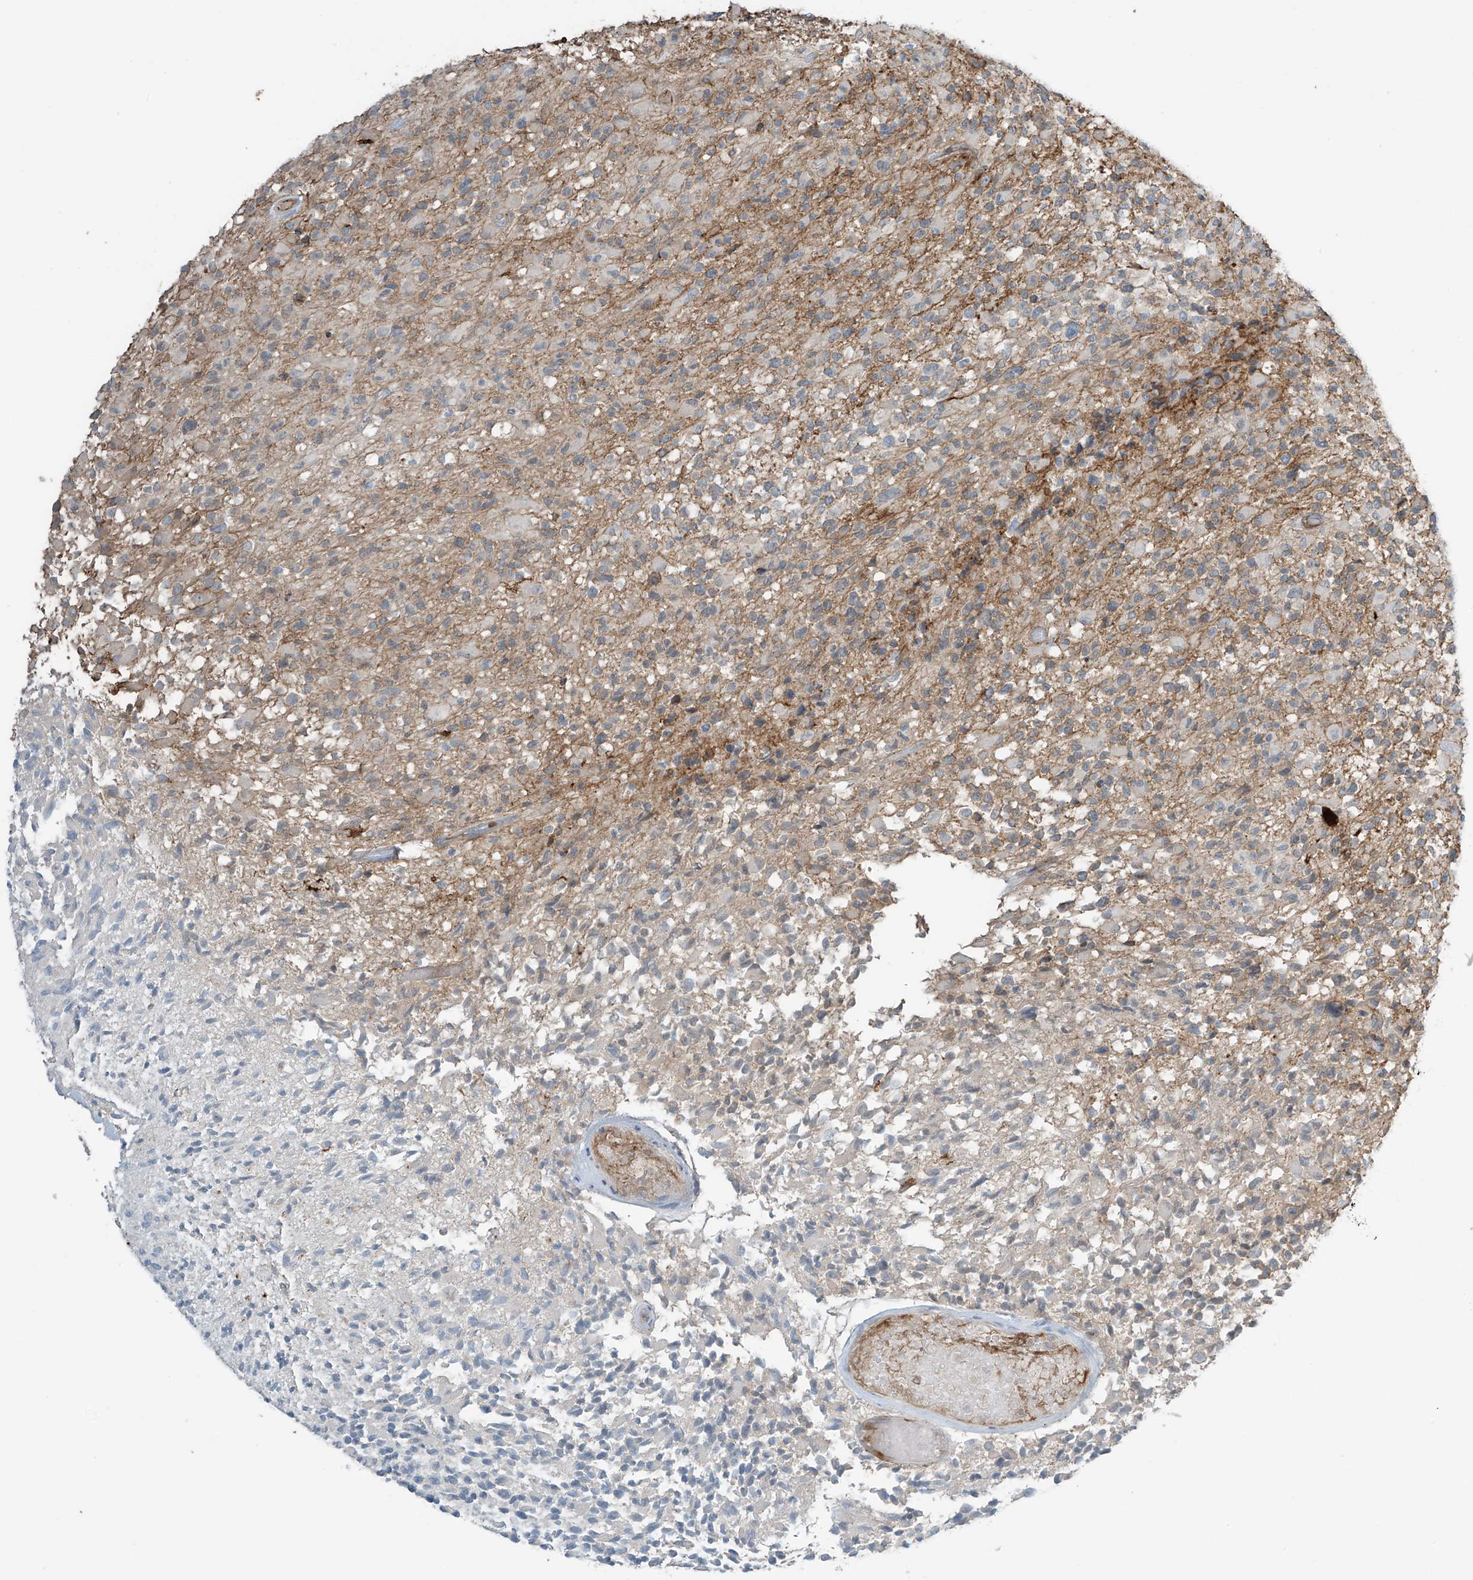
{"staining": {"intensity": "negative", "quantity": "none", "location": "none"}, "tissue": "glioma", "cell_type": "Tumor cells", "image_type": "cancer", "snomed": [{"axis": "morphology", "description": "Glioma, malignant, High grade"}, {"axis": "morphology", "description": "Glioblastoma, NOS"}, {"axis": "topography", "description": "Brain"}], "caption": "Human glioblastoma stained for a protein using IHC exhibits no positivity in tumor cells.", "gene": "SLC9A2", "patient": {"sex": "male", "age": 60}}